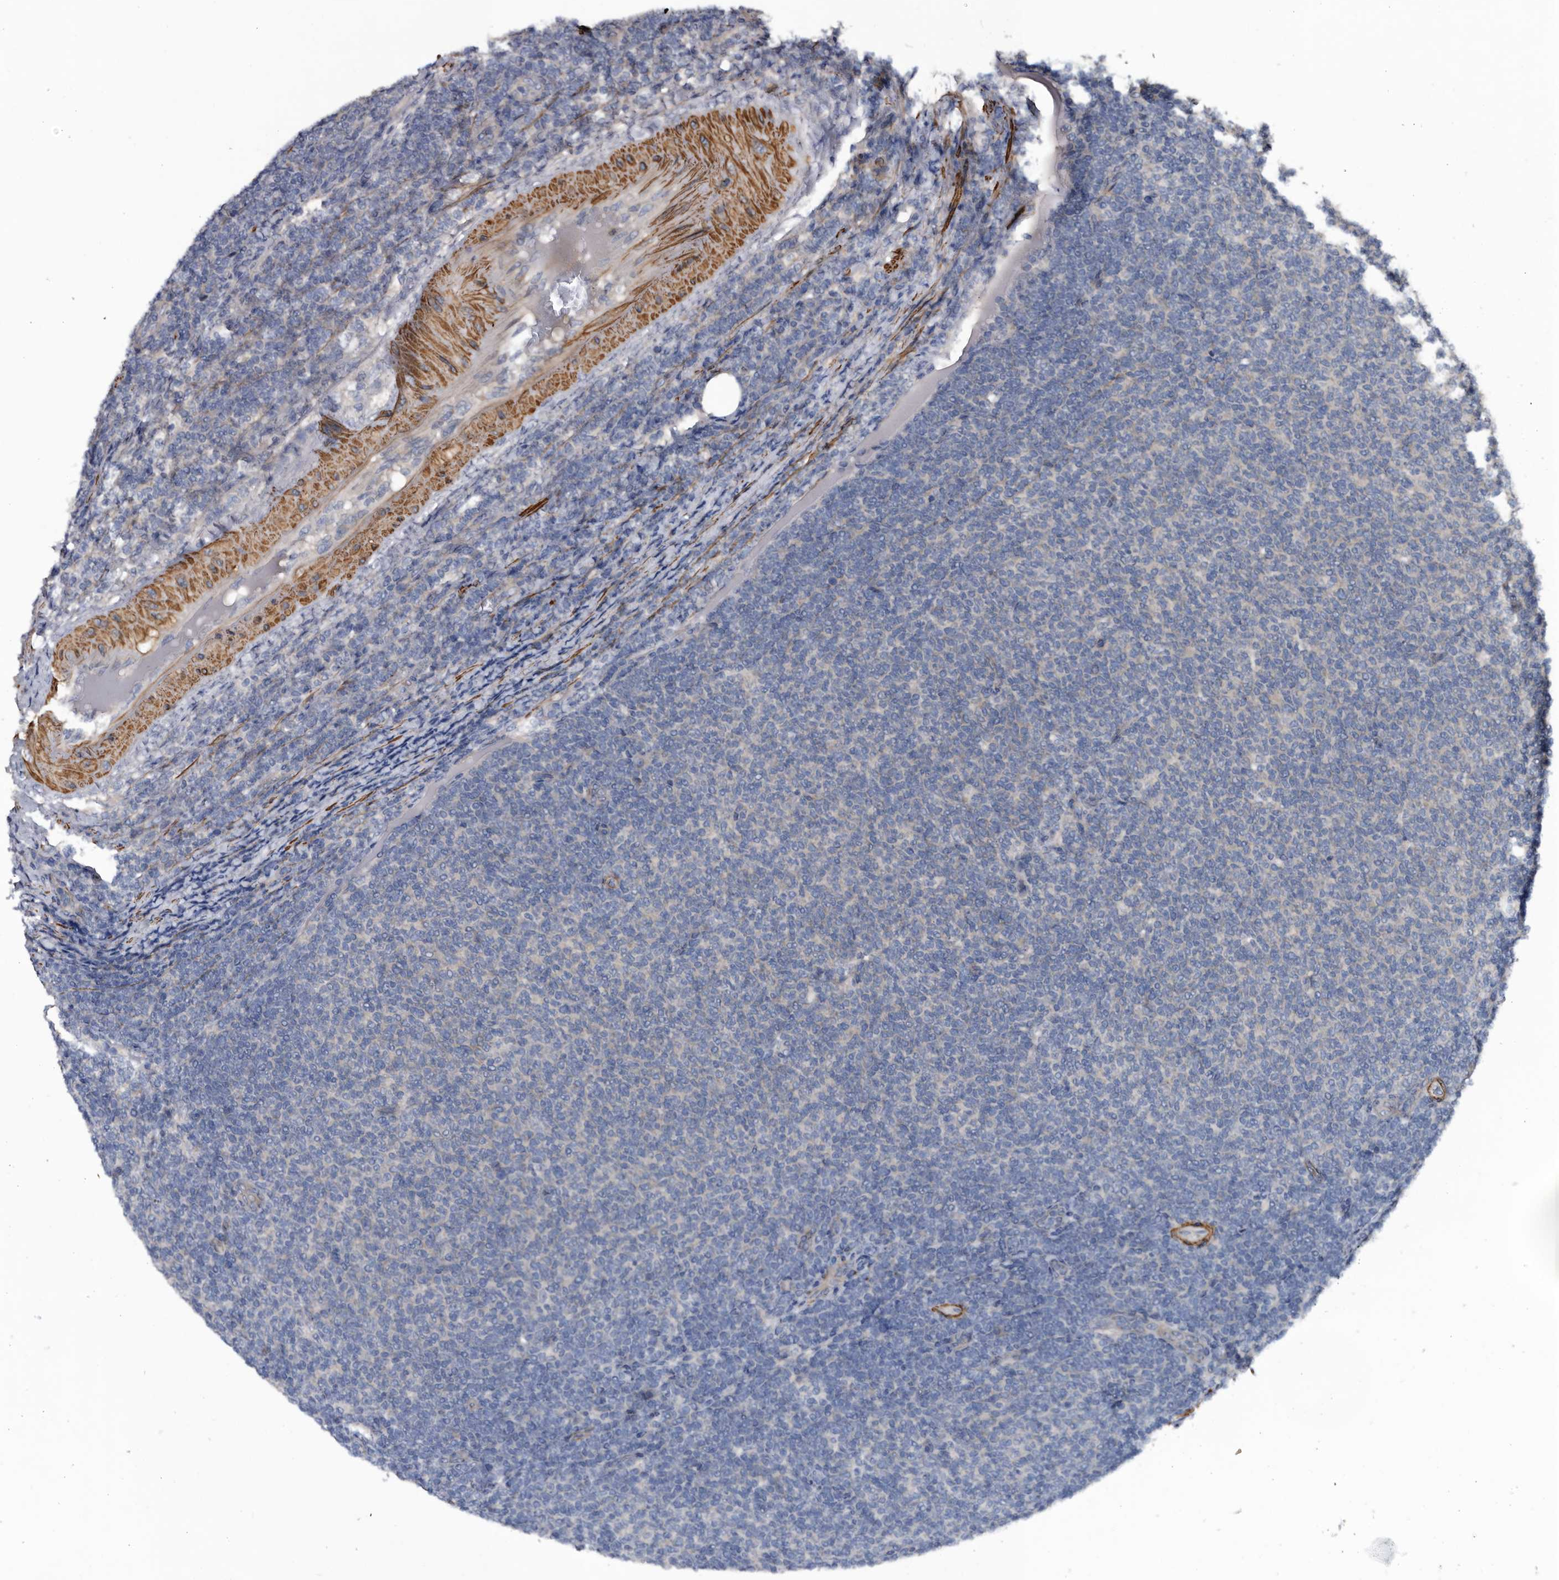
{"staining": {"intensity": "negative", "quantity": "none", "location": "none"}, "tissue": "lymphoma", "cell_type": "Tumor cells", "image_type": "cancer", "snomed": [{"axis": "morphology", "description": "Malignant lymphoma, non-Hodgkin's type, Low grade"}, {"axis": "topography", "description": "Lymph node"}], "caption": "Tumor cells are negative for protein expression in human low-grade malignant lymphoma, non-Hodgkin's type.", "gene": "IARS1", "patient": {"sex": "male", "age": 66}}